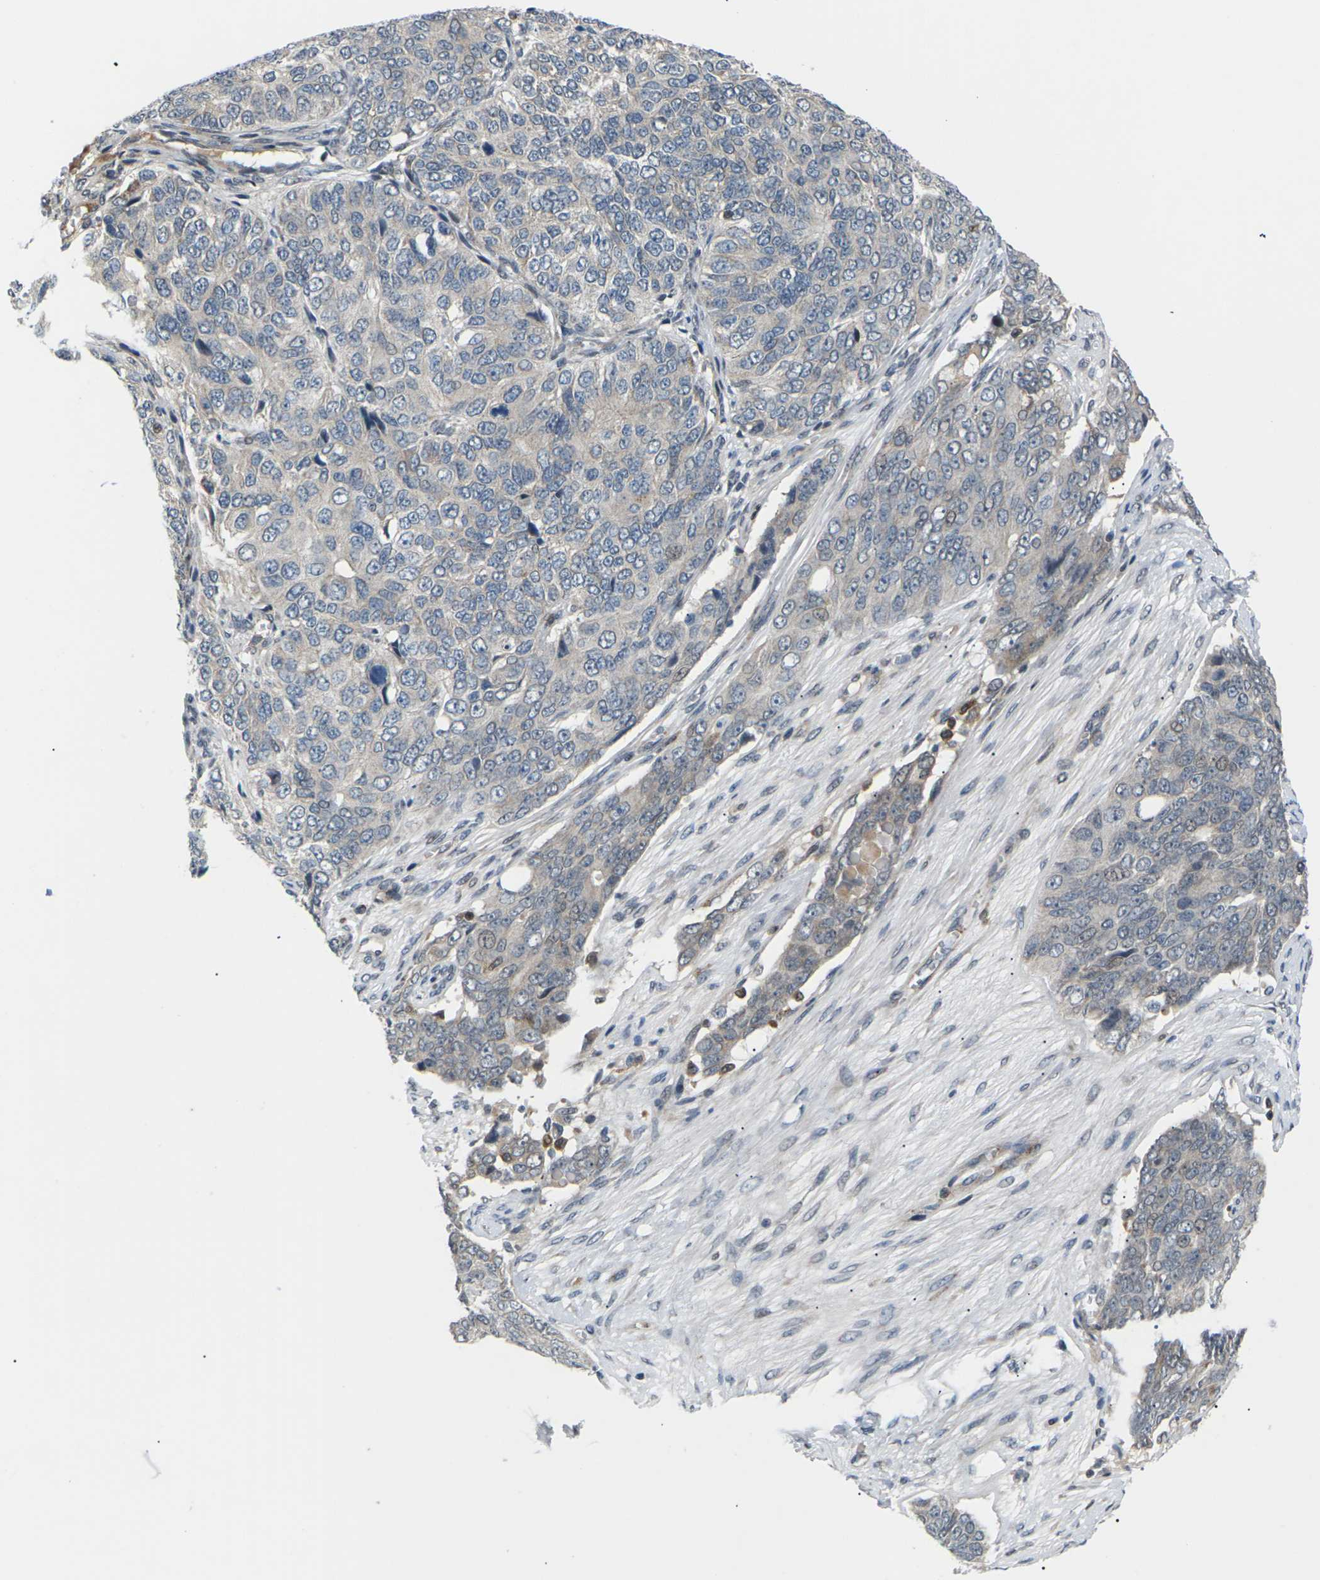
{"staining": {"intensity": "negative", "quantity": "none", "location": "none"}, "tissue": "ovarian cancer", "cell_type": "Tumor cells", "image_type": "cancer", "snomed": [{"axis": "morphology", "description": "Carcinoma, endometroid"}, {"axis": "topography", "description": "Ovary"}], "caption": "IHC histopathology image of neoplastic tissue: ovarian cancer stained with DAB (3,3'-diaminobenzidine) shows no significant protein staining in tumor cells.", "gene": "RPS6KA3", "patient": {"sex": "female", "age": 51}}